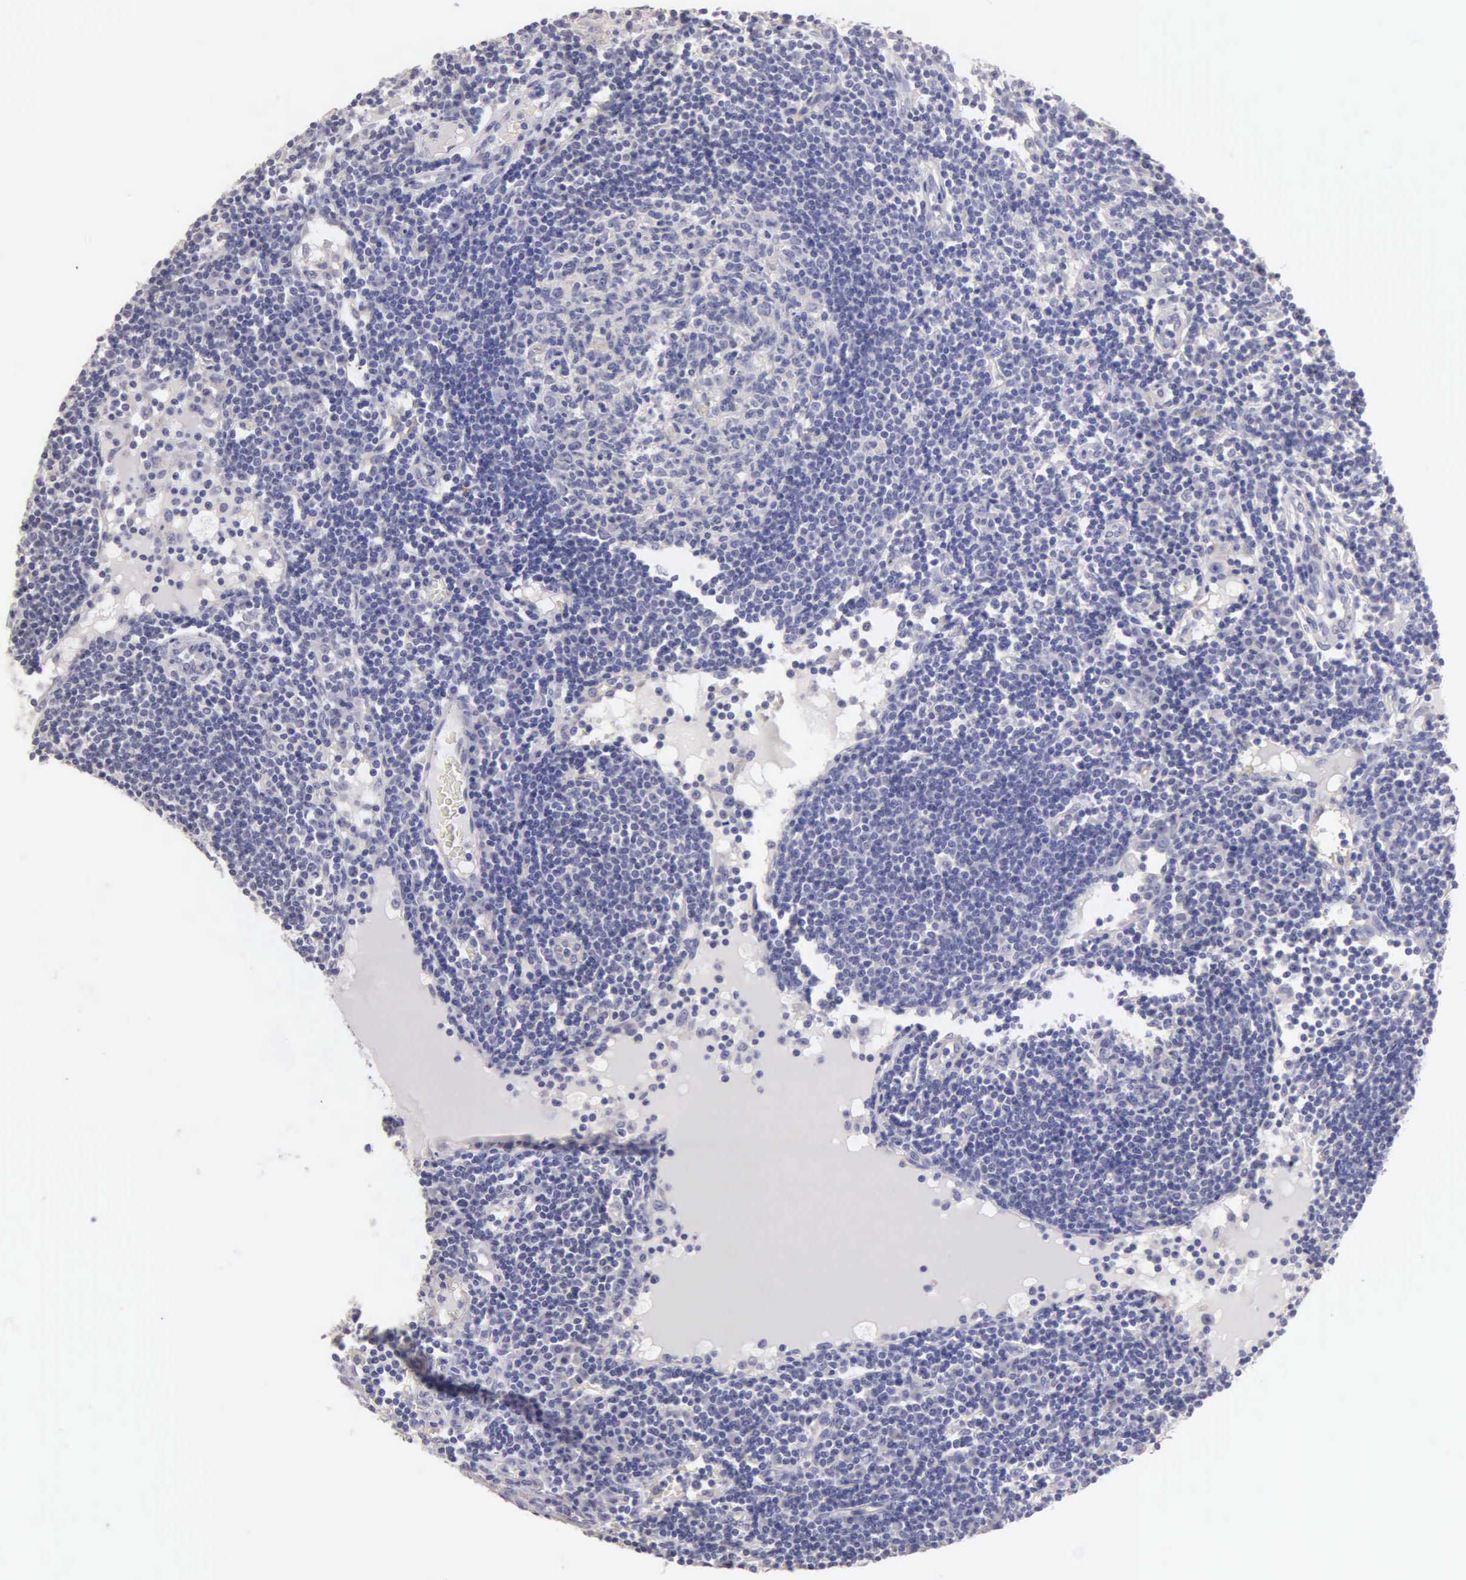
{"staining": {"intensity": "negative", "quantity": "none", "location": "none"}, "tissue": "lymph node", "cell_type": "Germinal center cells", "image_type": "normal", "snomed": [{"axis": "morphology", "description": "Normal tissue, NOS"}, {"axis": "topography", "description": "Lymph node"}], "caption": "This is an immunohistochemistry (IHC) micrograph of benign human lymph node. There is no expression in germinal center cells.", "gene": "APP", "patient": {"sex": "female", "age": 55}}